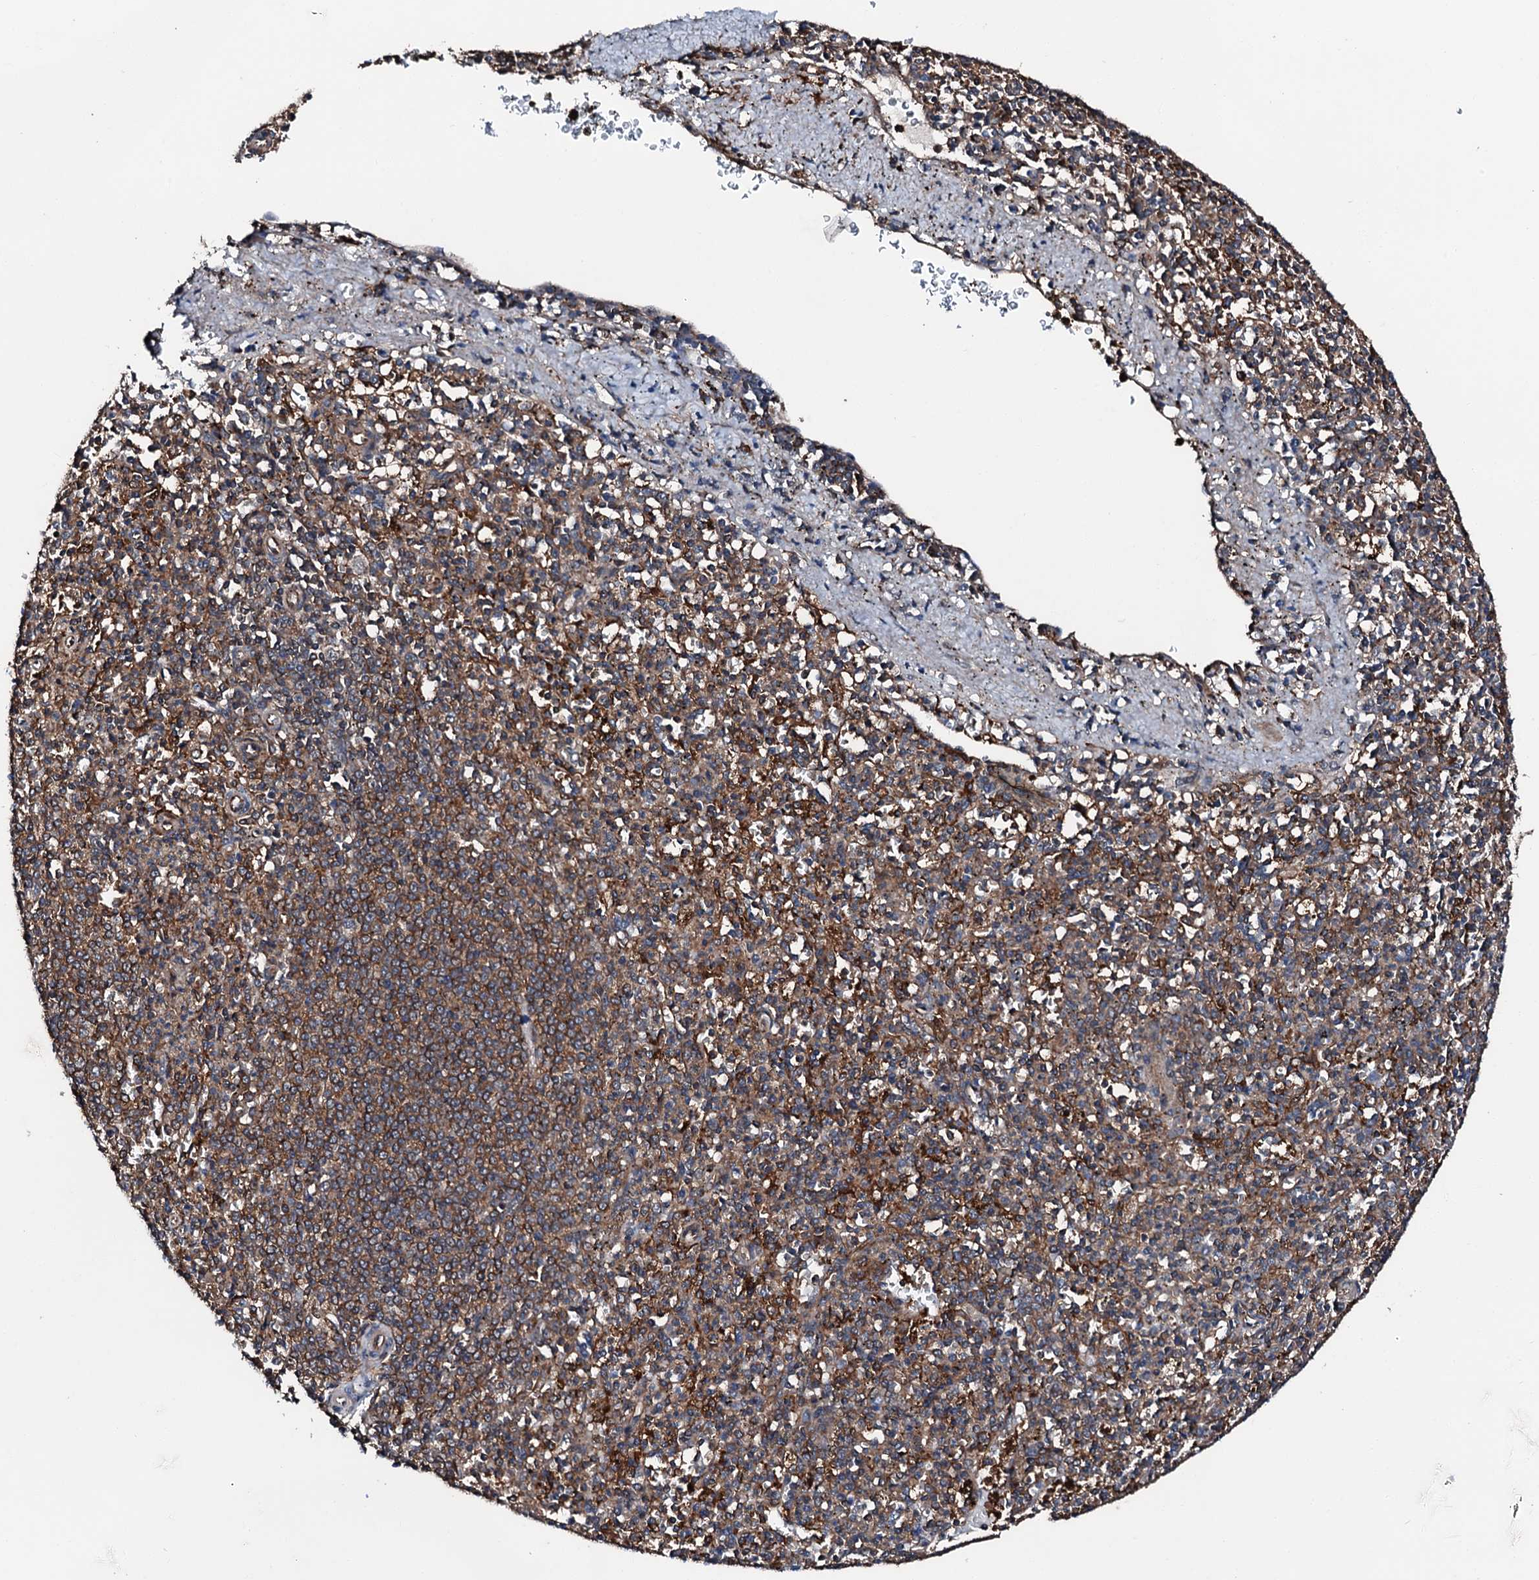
{"staining": {"intensity": "strong", "quantity": "25%-75%", "location": "cytoplasmic/membranous"}, "tissue": "spleen", "cell_type": "Cells in red pulp", "image_type": "normal", "snomed": [{"axis": "morphology", "description": "Normal tissue, NOS"}, {"axis": "topography", "description": "Spleen"}], "caption": "This is an image of IHC staining of normal spleen, which shows strong positivity in the cytoplasmic/membranous of cells in red pulp.", "gene": "FGD4", "patient": {"sex": "male", "age": 72}}